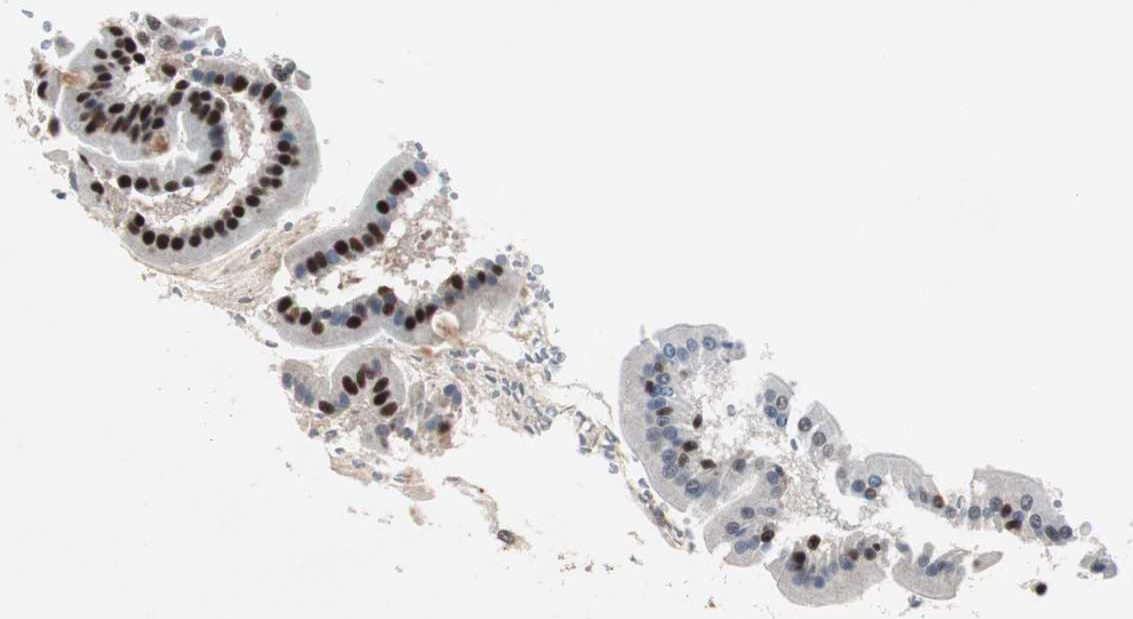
{"staining": {"intensity": "strong", "quantity": ">75%", "location": "nuclear"}, "tissue": "duodenum", "cell_type": "Glandular cells", "image_type": "normal", "snomed": [{"axis": "morphology", "description": "Normal tissue, NOS"}, {"axis": "topography", "description": "Duodenum"}], "caption": "Protein staining of normal duodenum reveals strong nuclear expression in about >75% of glandular cells.", "gene": "RAD9A", "patient": {"sex": "male", "age": 50}}